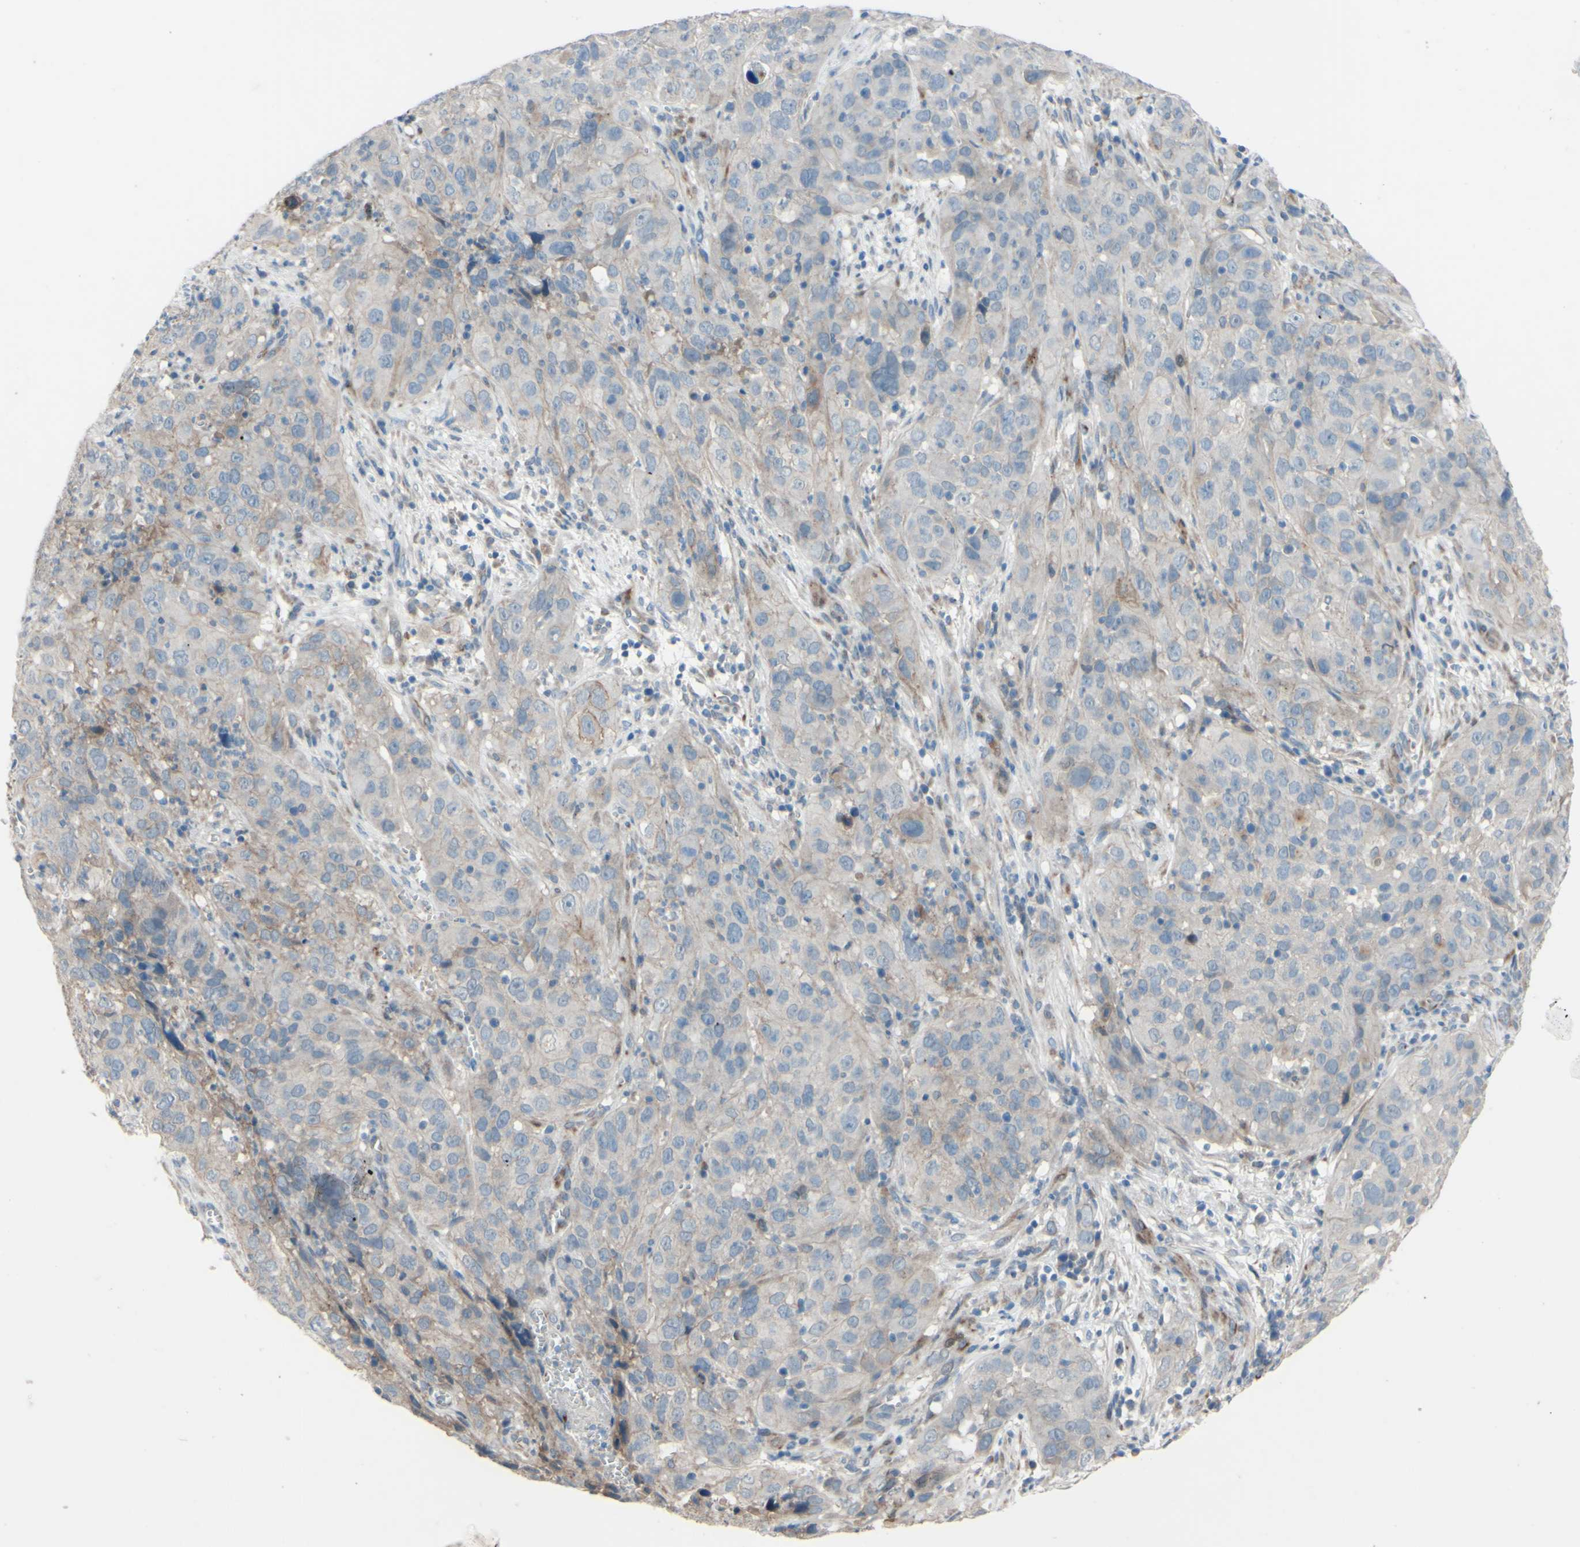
{"staining": {"intensity": "negative", "quantity": "none", "location": "none"}, "tissue": "cervical cancer", "cell_type": "Tumor cells", "image_type": "cancer", "snomed": [{"axis": "morphology", "description": "Squamous cell carcinoma, NOS"}, {"axis": "topography", "description": "Cervix"}], "caption": "Histopathology image shows no significant protein positivity in tumor cells of cervical cancer.", "gene": "CDCP1", "patient": {"sex": "female", "age": 32}}